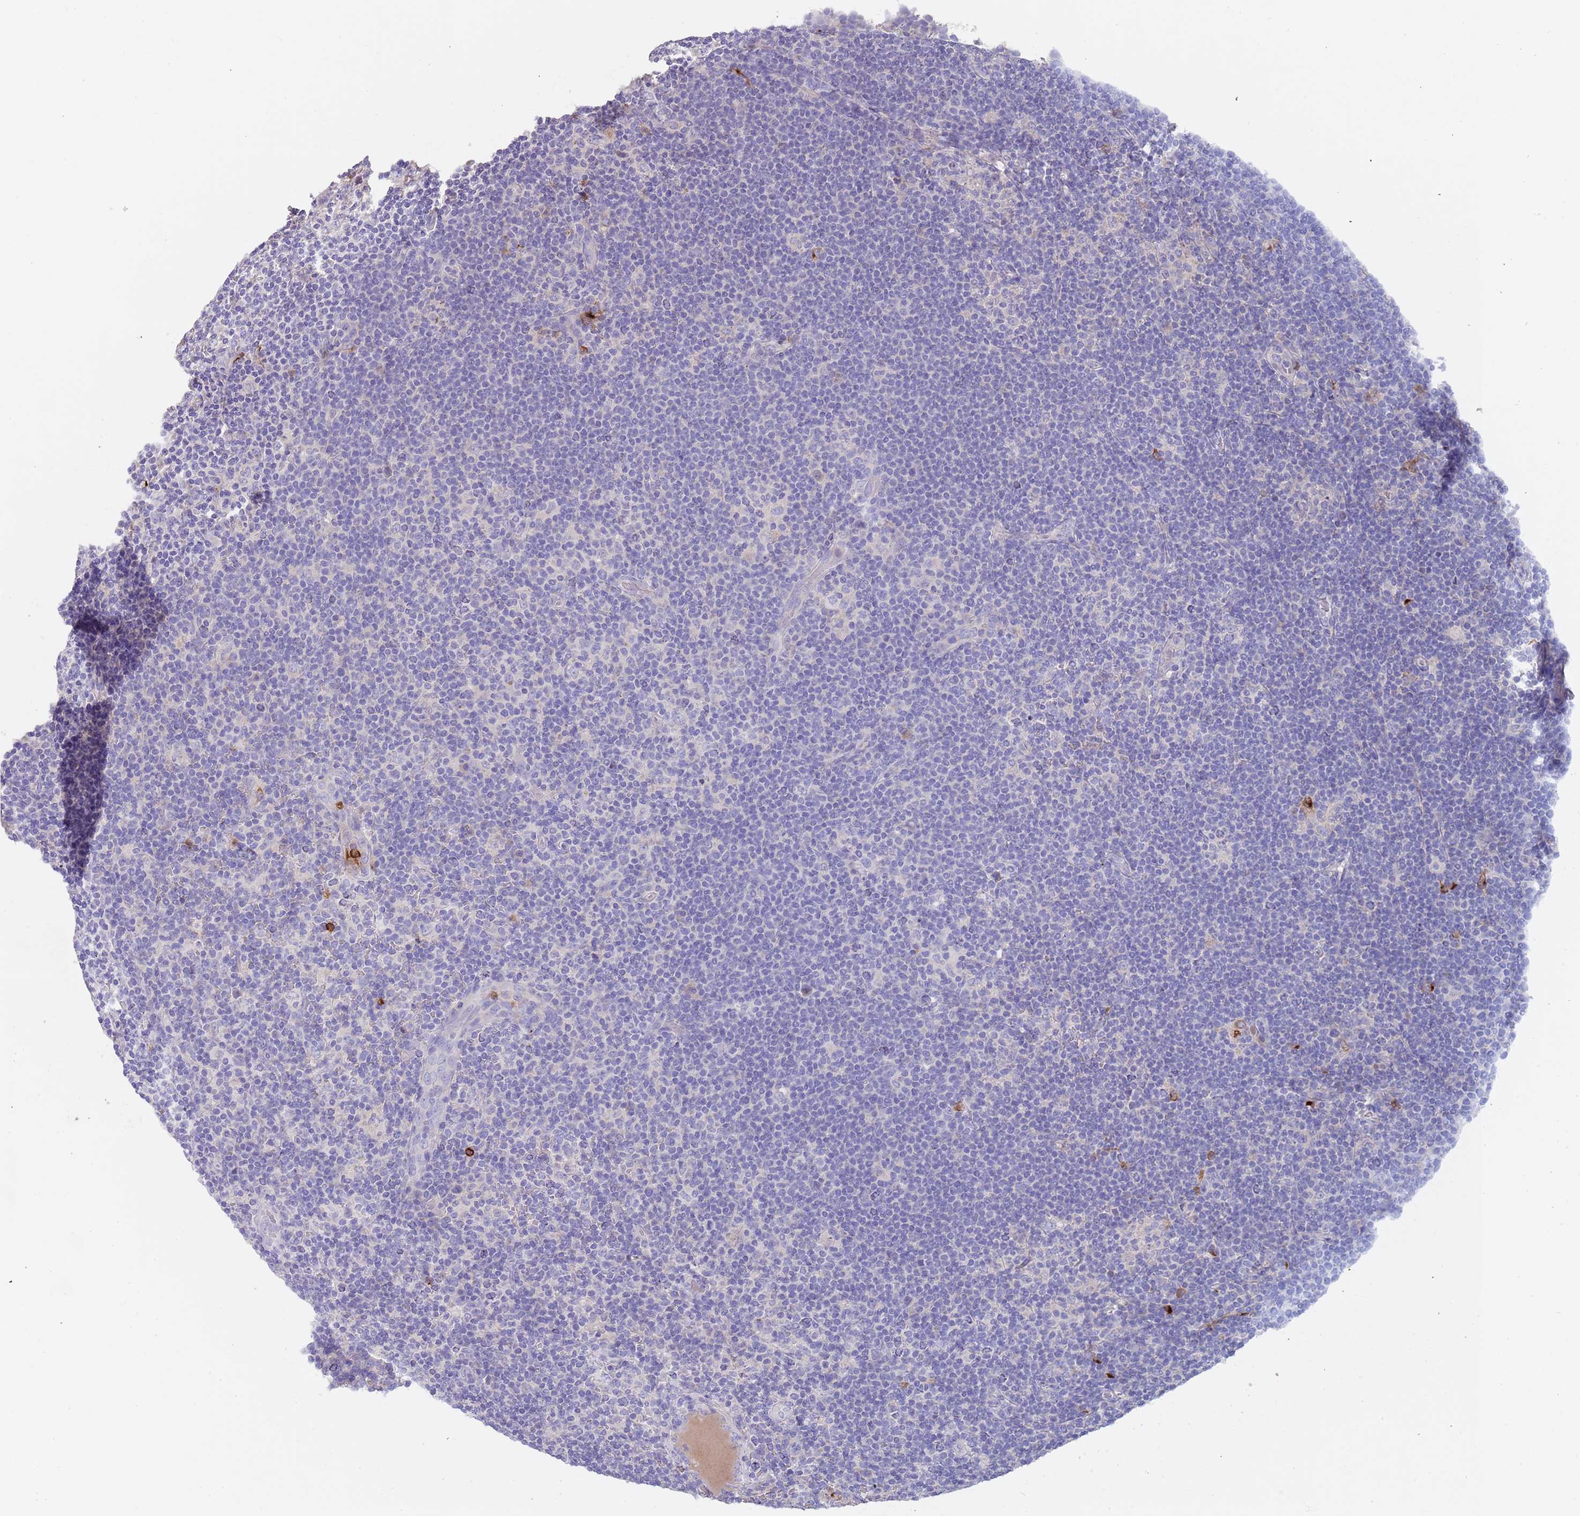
{"staining": {"intensity": "negative", "quantity": "none", "location": "none"}, "tissue": "lymphoma", "cell_type": "Tumor cells", "image_type": "cancer", "snomed": [{"axis": "morphology", "description": "Hodgkin's disease, NOS"}, {"axis": "topography", "description": "Lymph node"}], "caption": "Immunohistochemistry micrograph of lymphoma stained for a protein (brown), which shows no staining in tumor cells.", "gene": "TMEM251", "patient": {"sex": "female", "age": 57}}